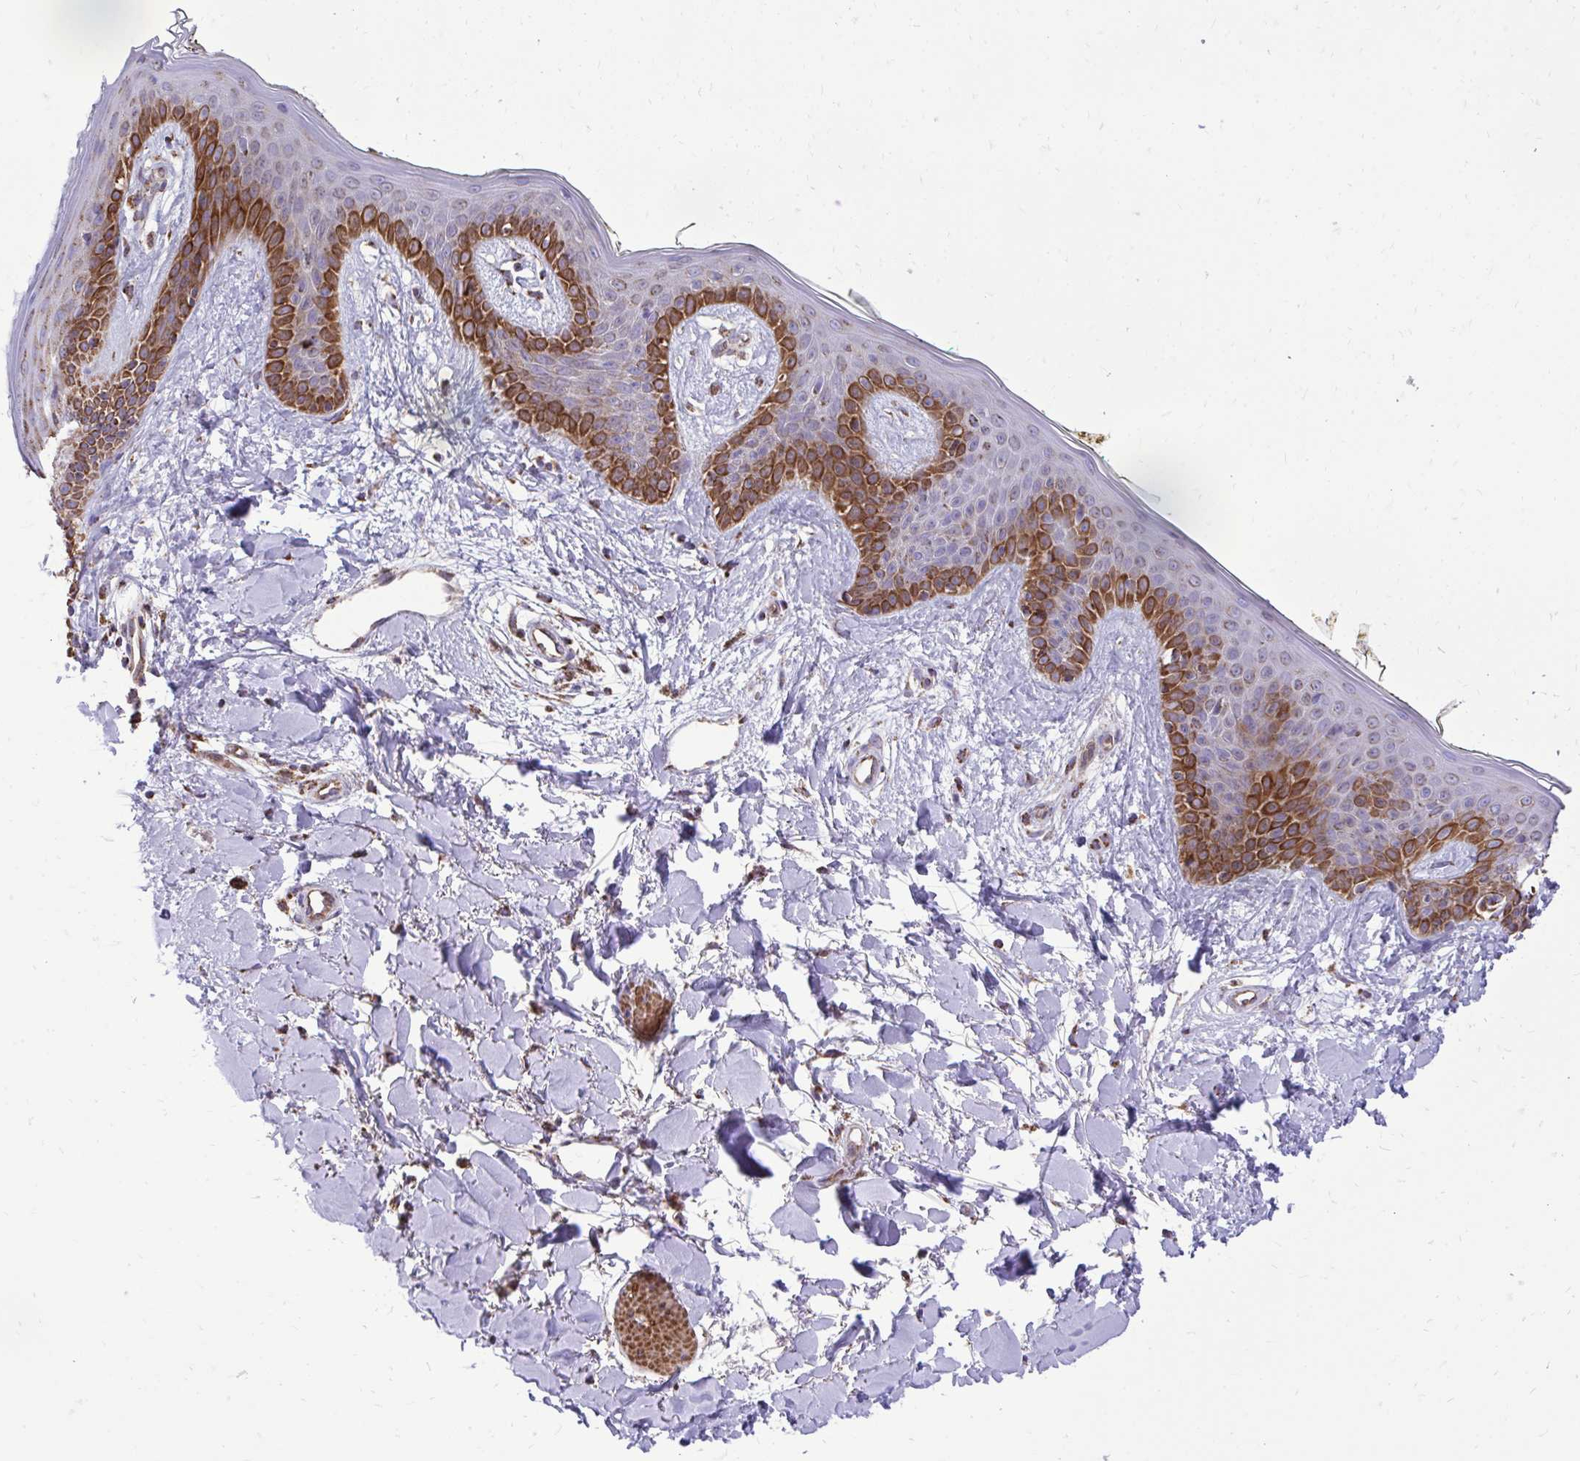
{"staining": {"intensity": "strong", "quantity": "<25%", "location": "cytoplasmic/membranous,nuclear"}, "tissue": "skin", "cell_type": "Fibroblasts", "image_type": "normal", "snomed": [{"axis": "morphology", "description": "Normal tissue, NOS"}, {"axis": "topography", "description": "Skin"}], "caption": "Benign skin was stained to show a protein in brown. There is medium levels of strong cytoplasmic/membranous,nuclear positivity in approximately <25% of fibroblasts.", "gene": "UBE2C", "patient": {"sex": "female", "age": 34}}